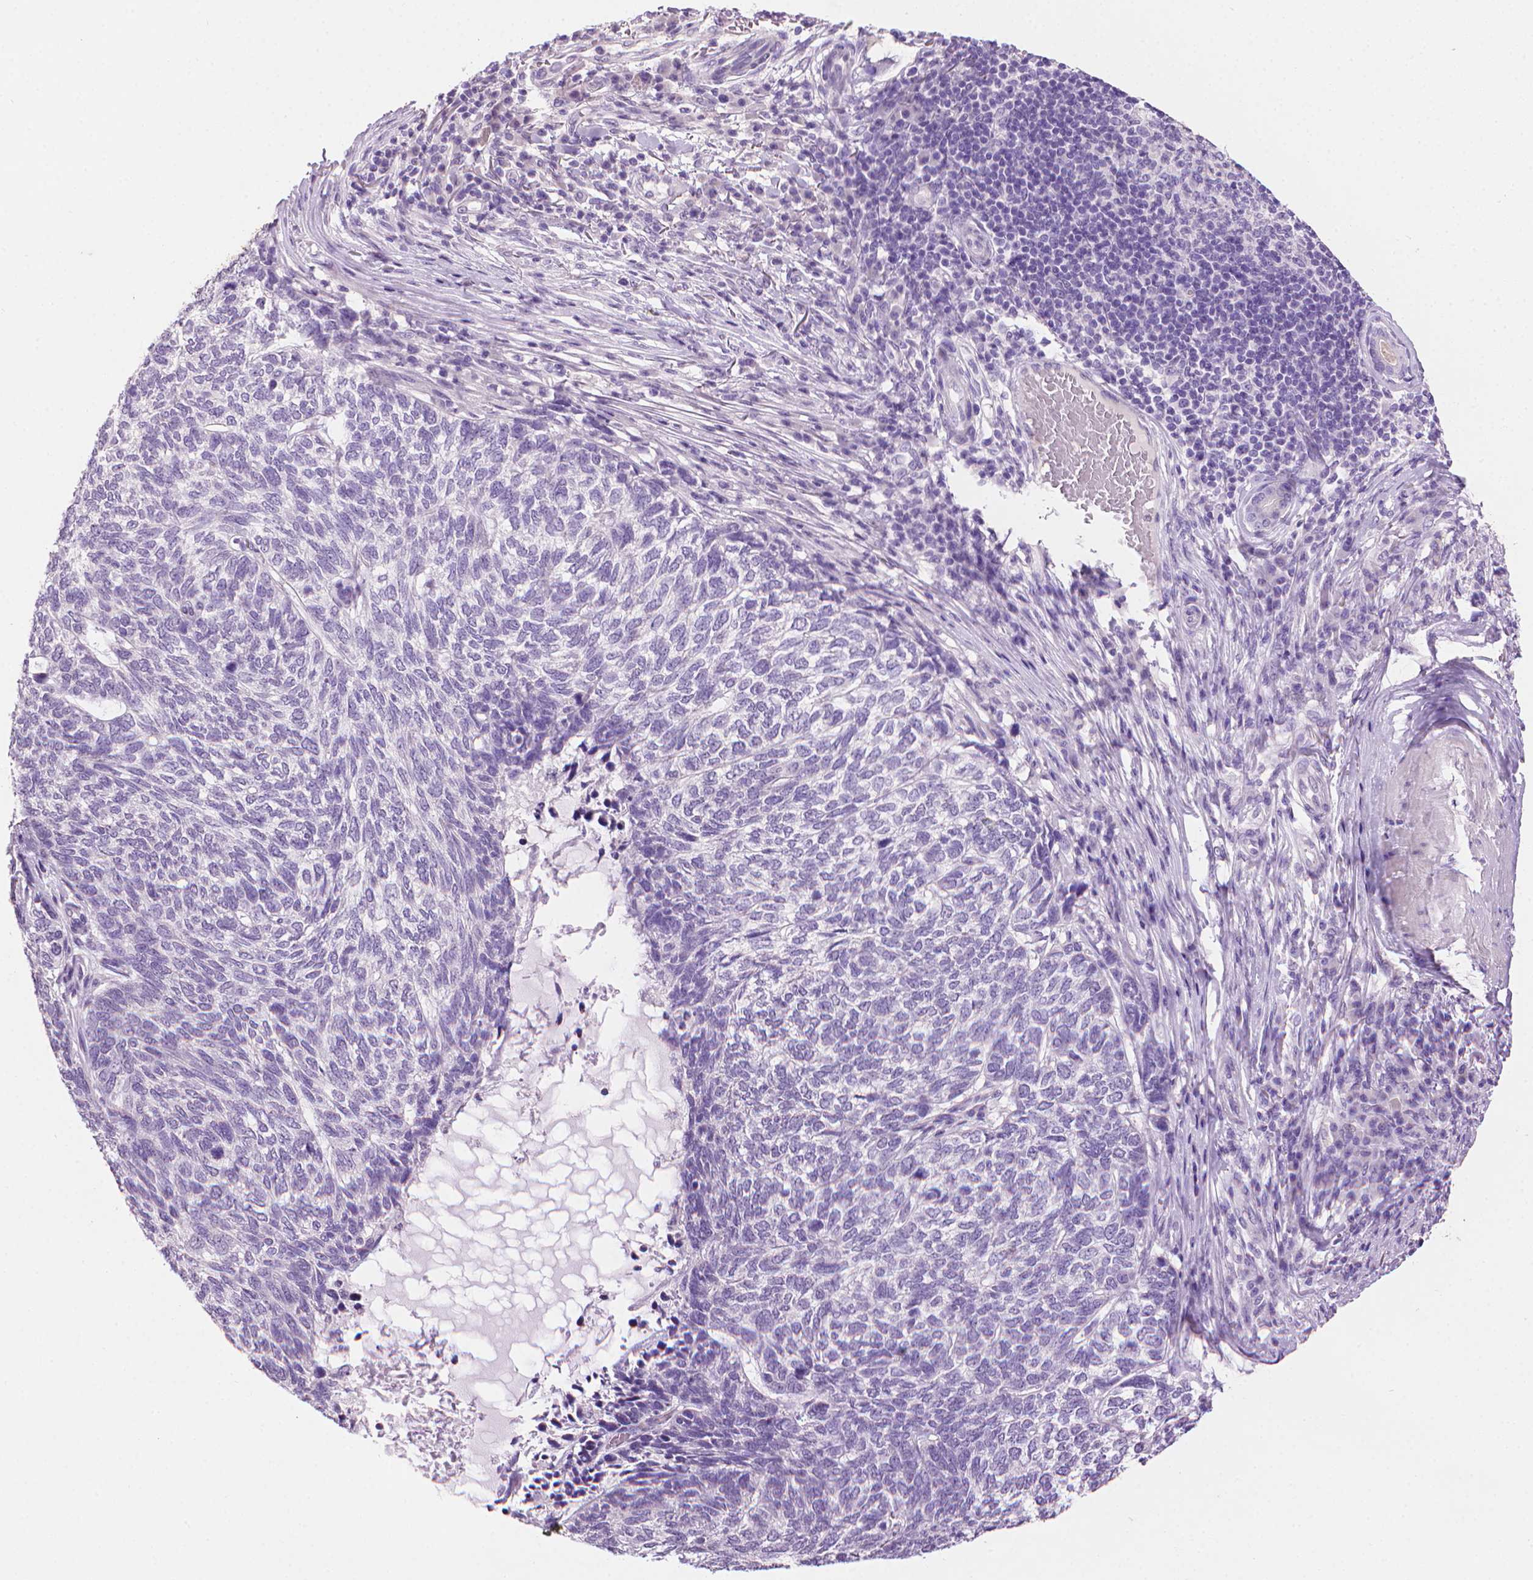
{"staining": {"intensity": "negative", "quantity": "none", "location": "none"}, "tissue": "skin cancer", "cell_type": "Tumor cells", "image_type": "cancer", "snomed": [{"axis": "morphology", "description": "Basal cell carcinoma"}, {"axis": "topography", "description": "Skin"}], "caption": "There is no significant staining in tumor cells of skin cancer (basal cell carcinoma).", "gene": "MLANA", "patient": {"sex": "female", "age": 65}}